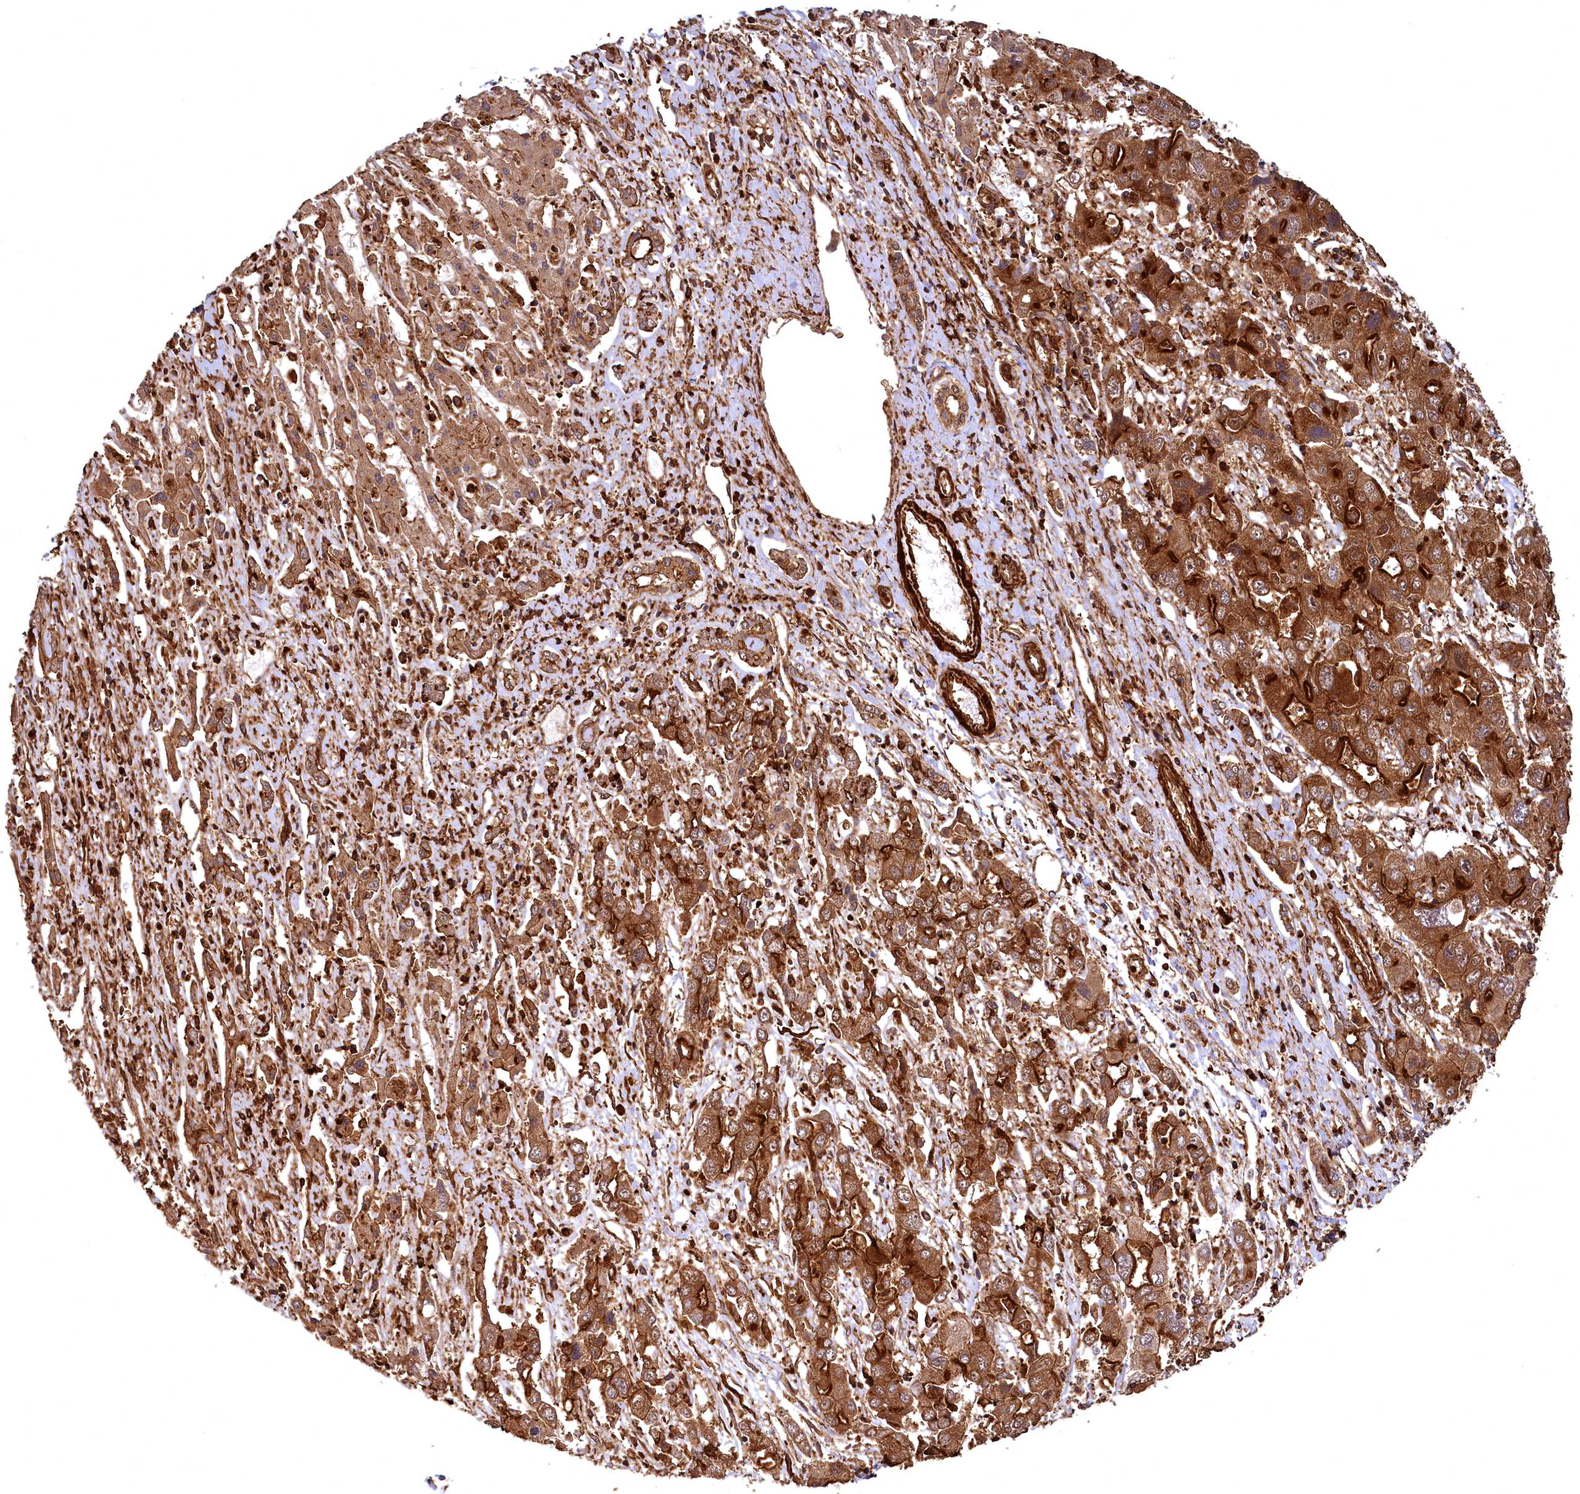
{"staining": {"intensity": "strong", "quantity": "25%-75%", "location": "cytoplasmic/membranous"}, "tissue": "liver cancer", "cell_type": "Tumor cells", "image_type": "cancer", "snomed": [{"axis": "morphology", "description": "Cholangiocarcinoma"}, {"axis": "topography", "description": "Liver"}], "caption": "Strong cytoplasmic/membranous protein positivity is identified in about 25%-75% of tumor cells in cholangiocarcinoma (liver). The staining was performed using DAB to visualize the protein expression in brown, while the nuclei were stained in blue with hematoxylin (Magnification: 20x).", "gene": "STUB1", "patient": {"sex": "male", "age": 67}}